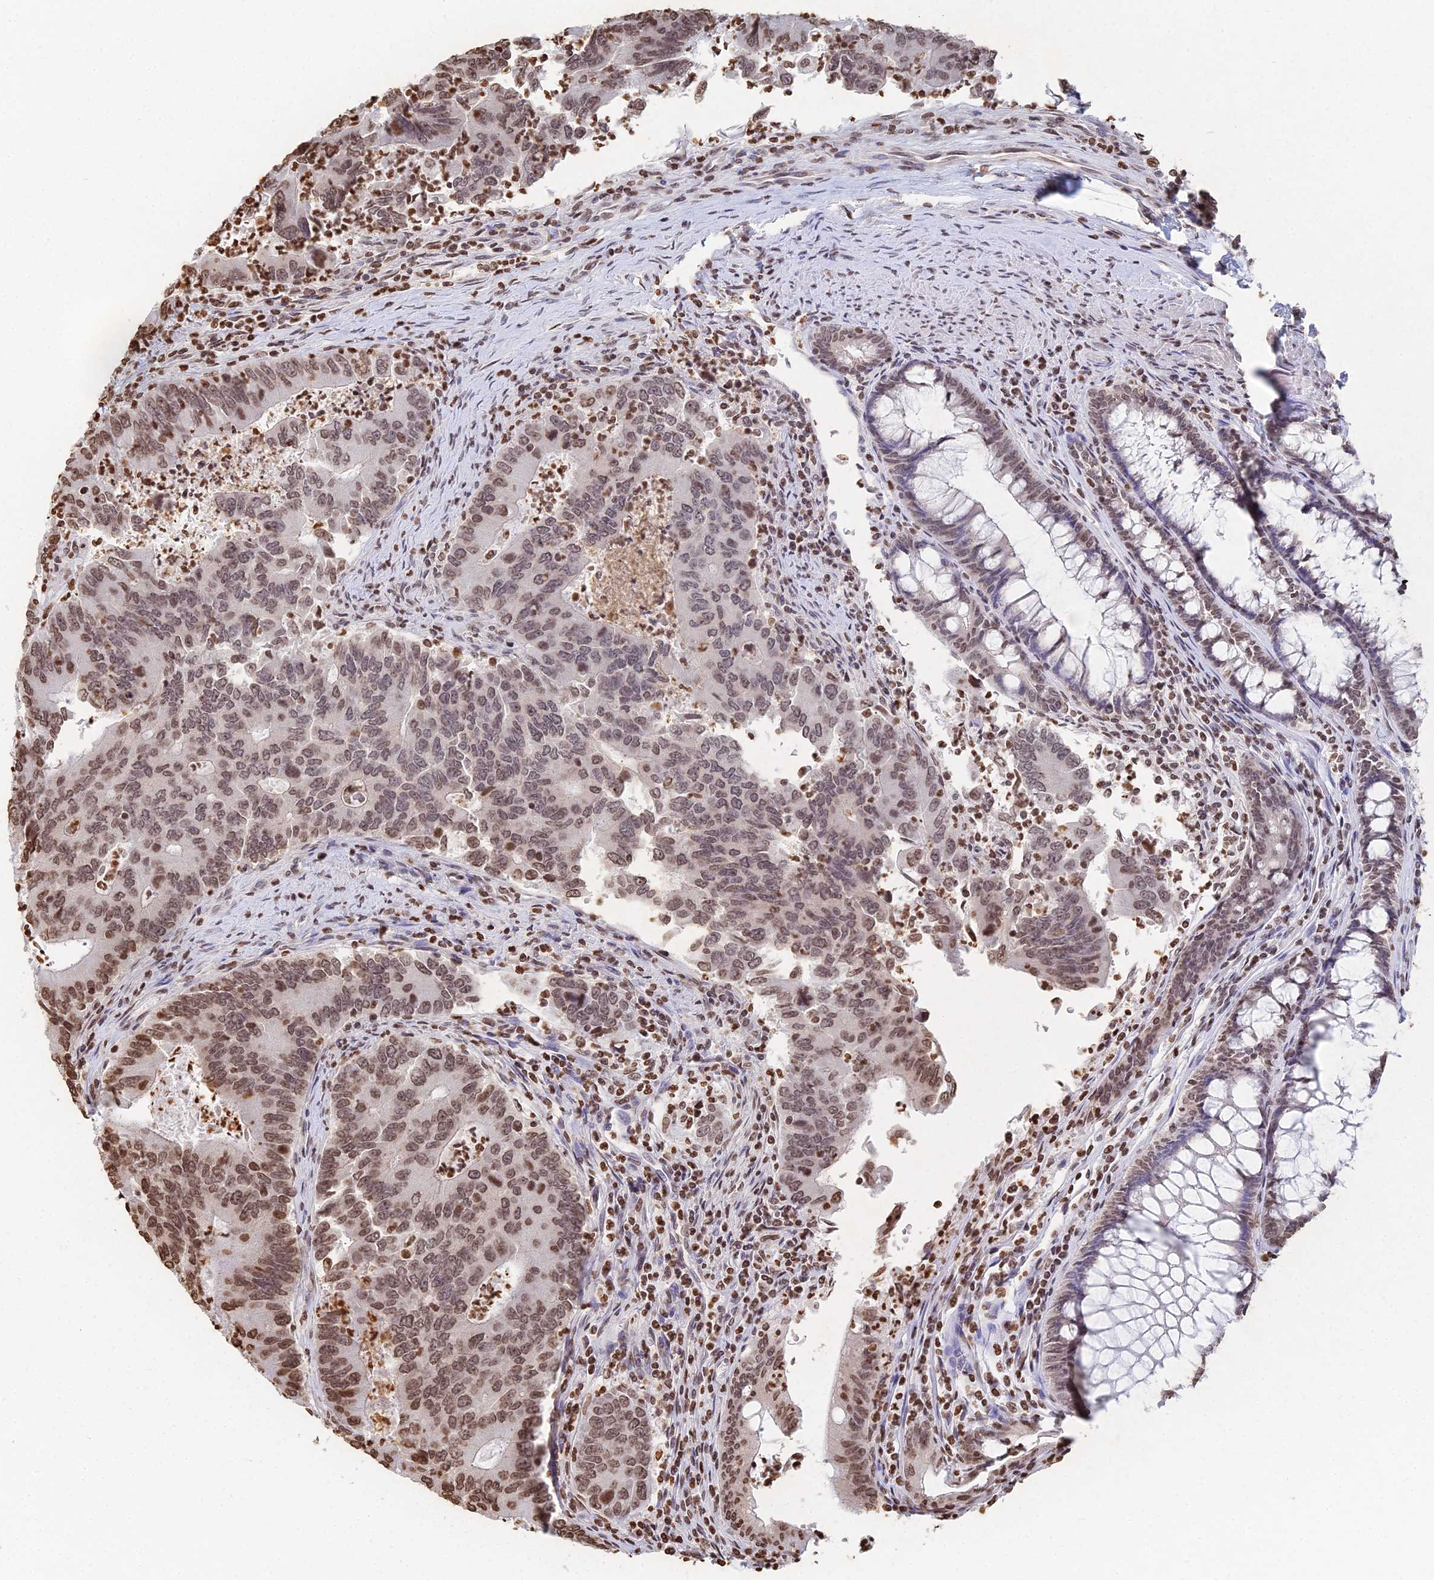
{"staining": {"intensity": "moderate", "quantity": "25%-75%", "location": "nuclear"}, "tissue": "colorectal cancer", "cell_type": "Tumor cells", "image_type": "cancer", "snomed": [{"axis": "morphology", "description": "Adenocarcinoma, NOS"}, {"axis": "topography", "description": "Colon"}], "caption": "Protein staining of colorectal cancer (adenocarcinoma) tissue displays moderate nuclear staining in about 25%-75% of tumor cells.", "gene": "GBP3", "patient": {"sex": "female", "age": 67}}